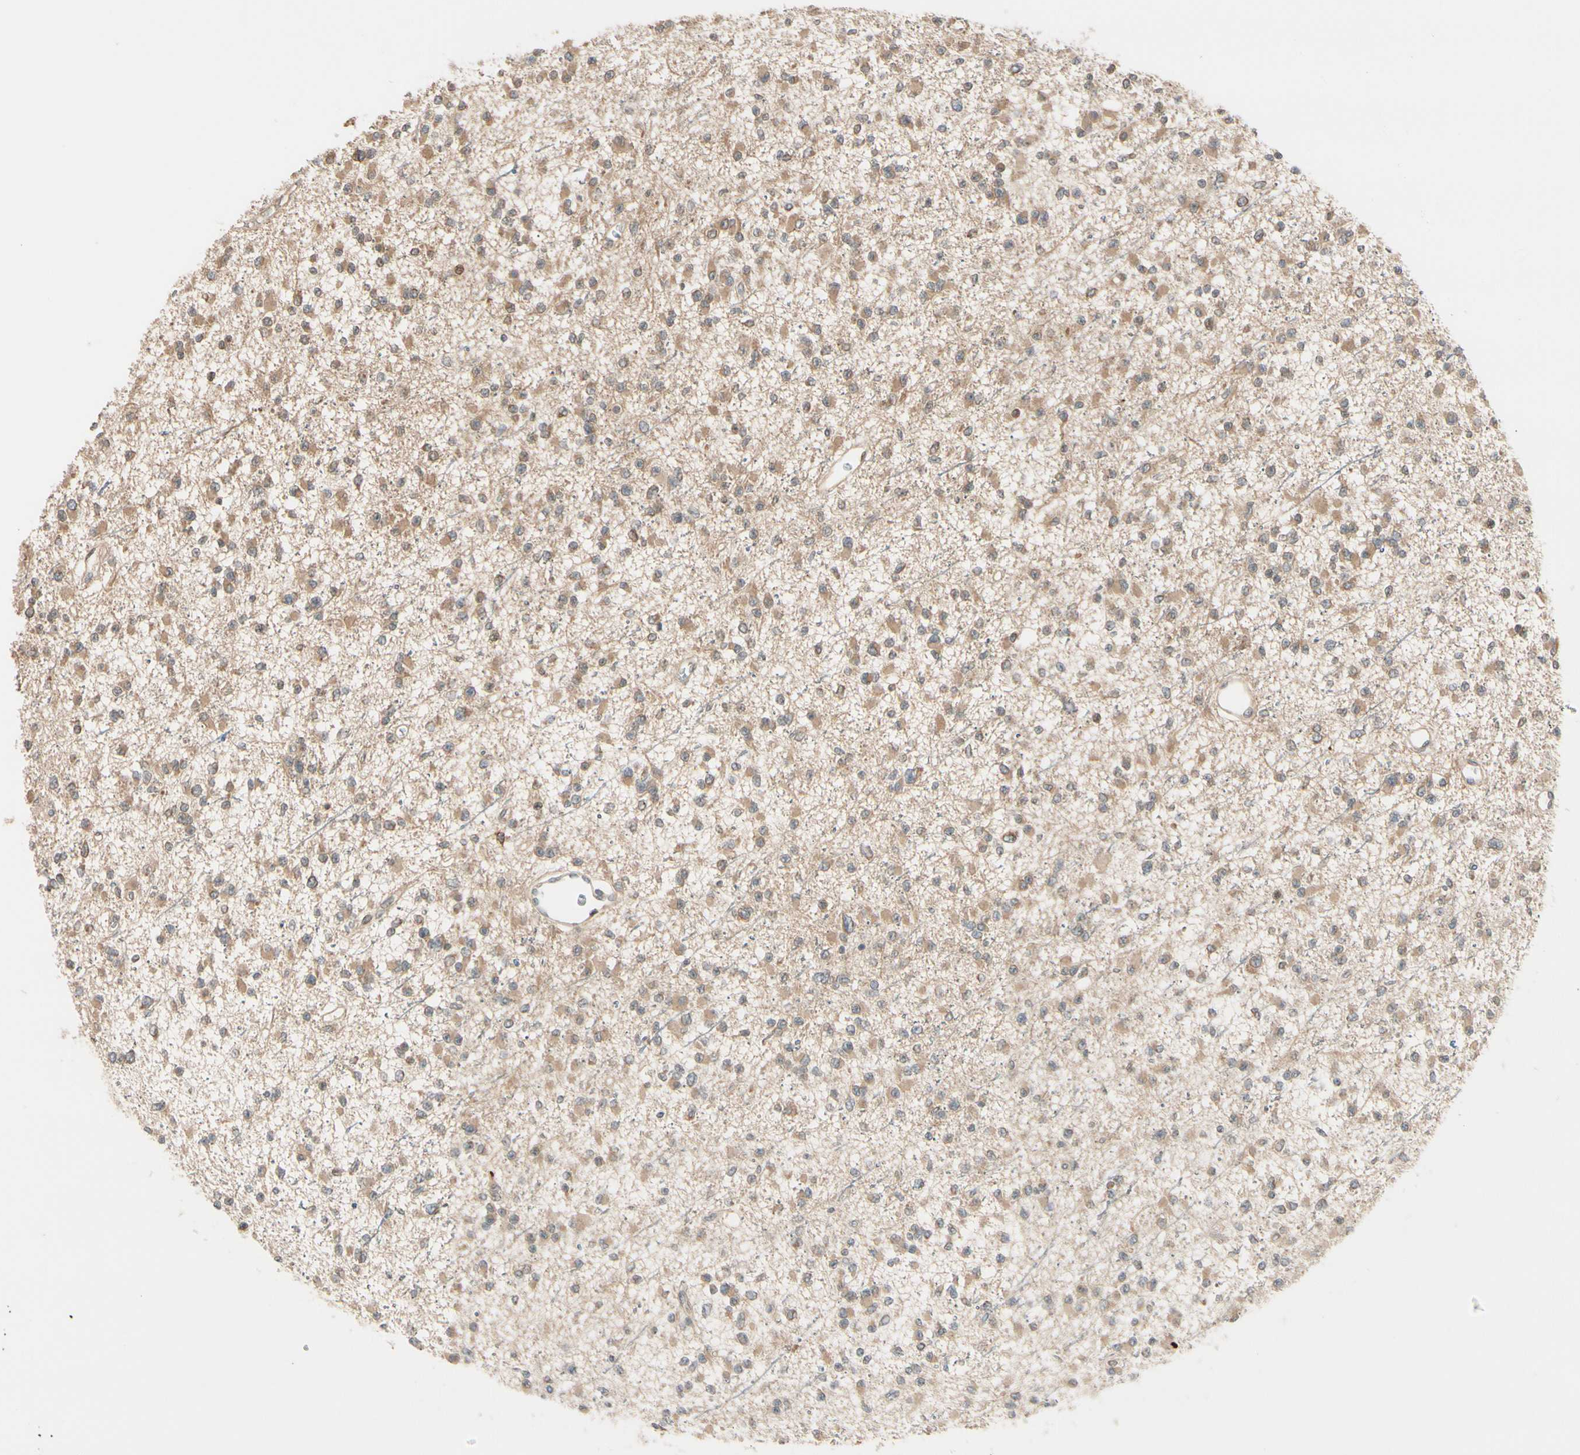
{"staining": {"intensity": "moderate", "quantity": ">75%", "location": "cytoplasmic/membranous"}, "tissue": "glioma", "cell_type": "Tumor cells", "image_type": "cancer", "snomed": [{"axis": "morphology", "description": "Glioma, malignant, Low grade"}, {"axis": "topography", "description": "Brain"}], "caption": "Protein staining demonstrates moderate cytoplasmic/membranous staining in approximately >75% of tumor cells in glioma.", "gene": "FGF10", "patient": {"sex": "female", "age": 22}}